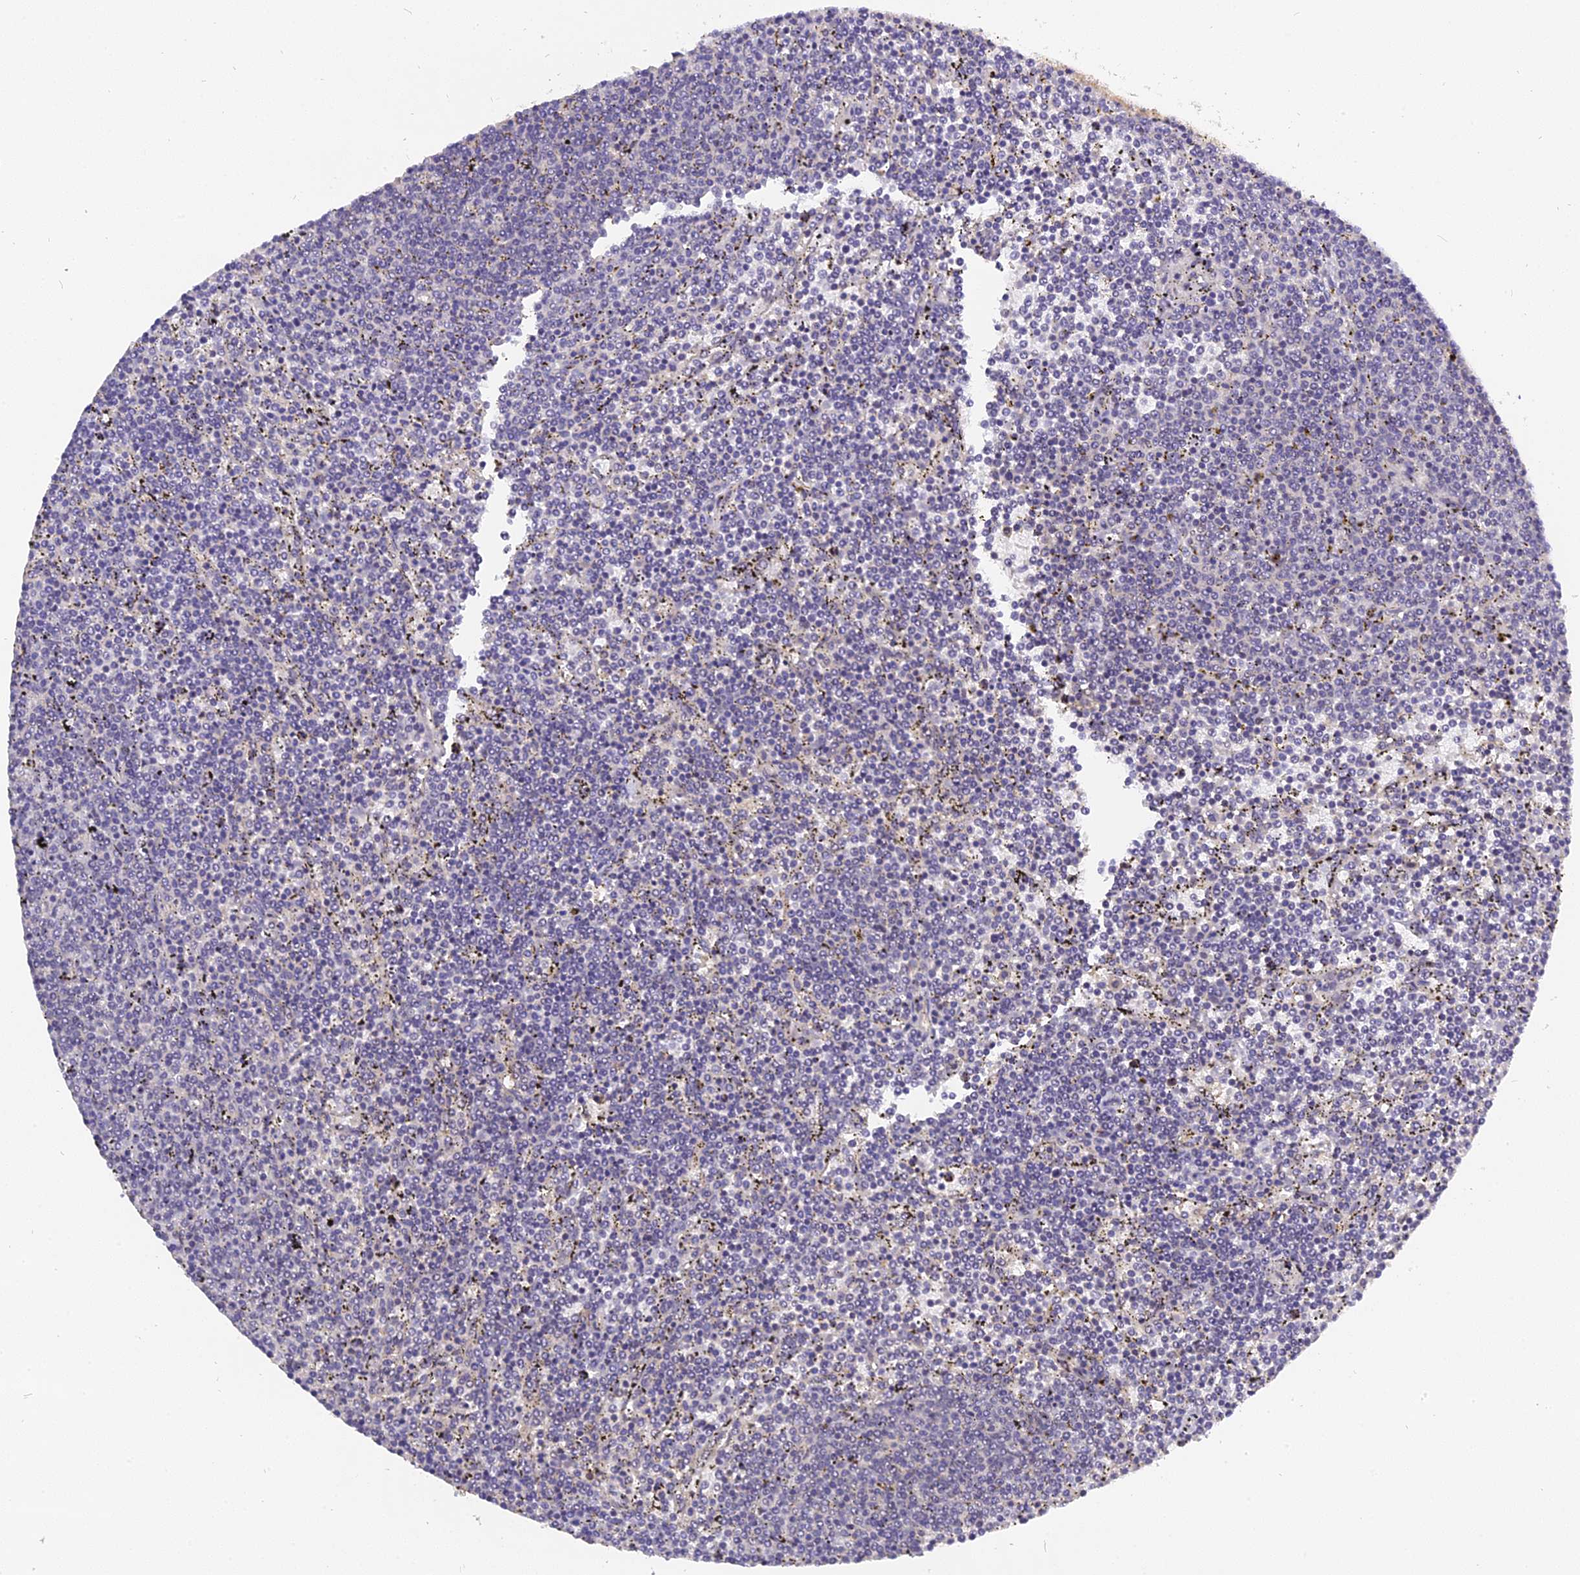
{"staining": {"intensity": "negative", "quantity": "none", "location": "none"}, "tissue": "lymphoma", "cell_type": "Tumor cells", "image_type": "cancer", "snomed": [{"axis": "morphology", "description": "Malignant lymphoma, non-Hodgkin's type, Low grade"}, {"axis": "topography", "description": "Spleen"}], "caption": "Tumor cells show no significant protein positivity in lymphoma. (Immunohistochemistry (ihc), brightfield microscopy, high magnification).", "gene": "FNIP2", "patient": {"sex": "female", "age": 50}}